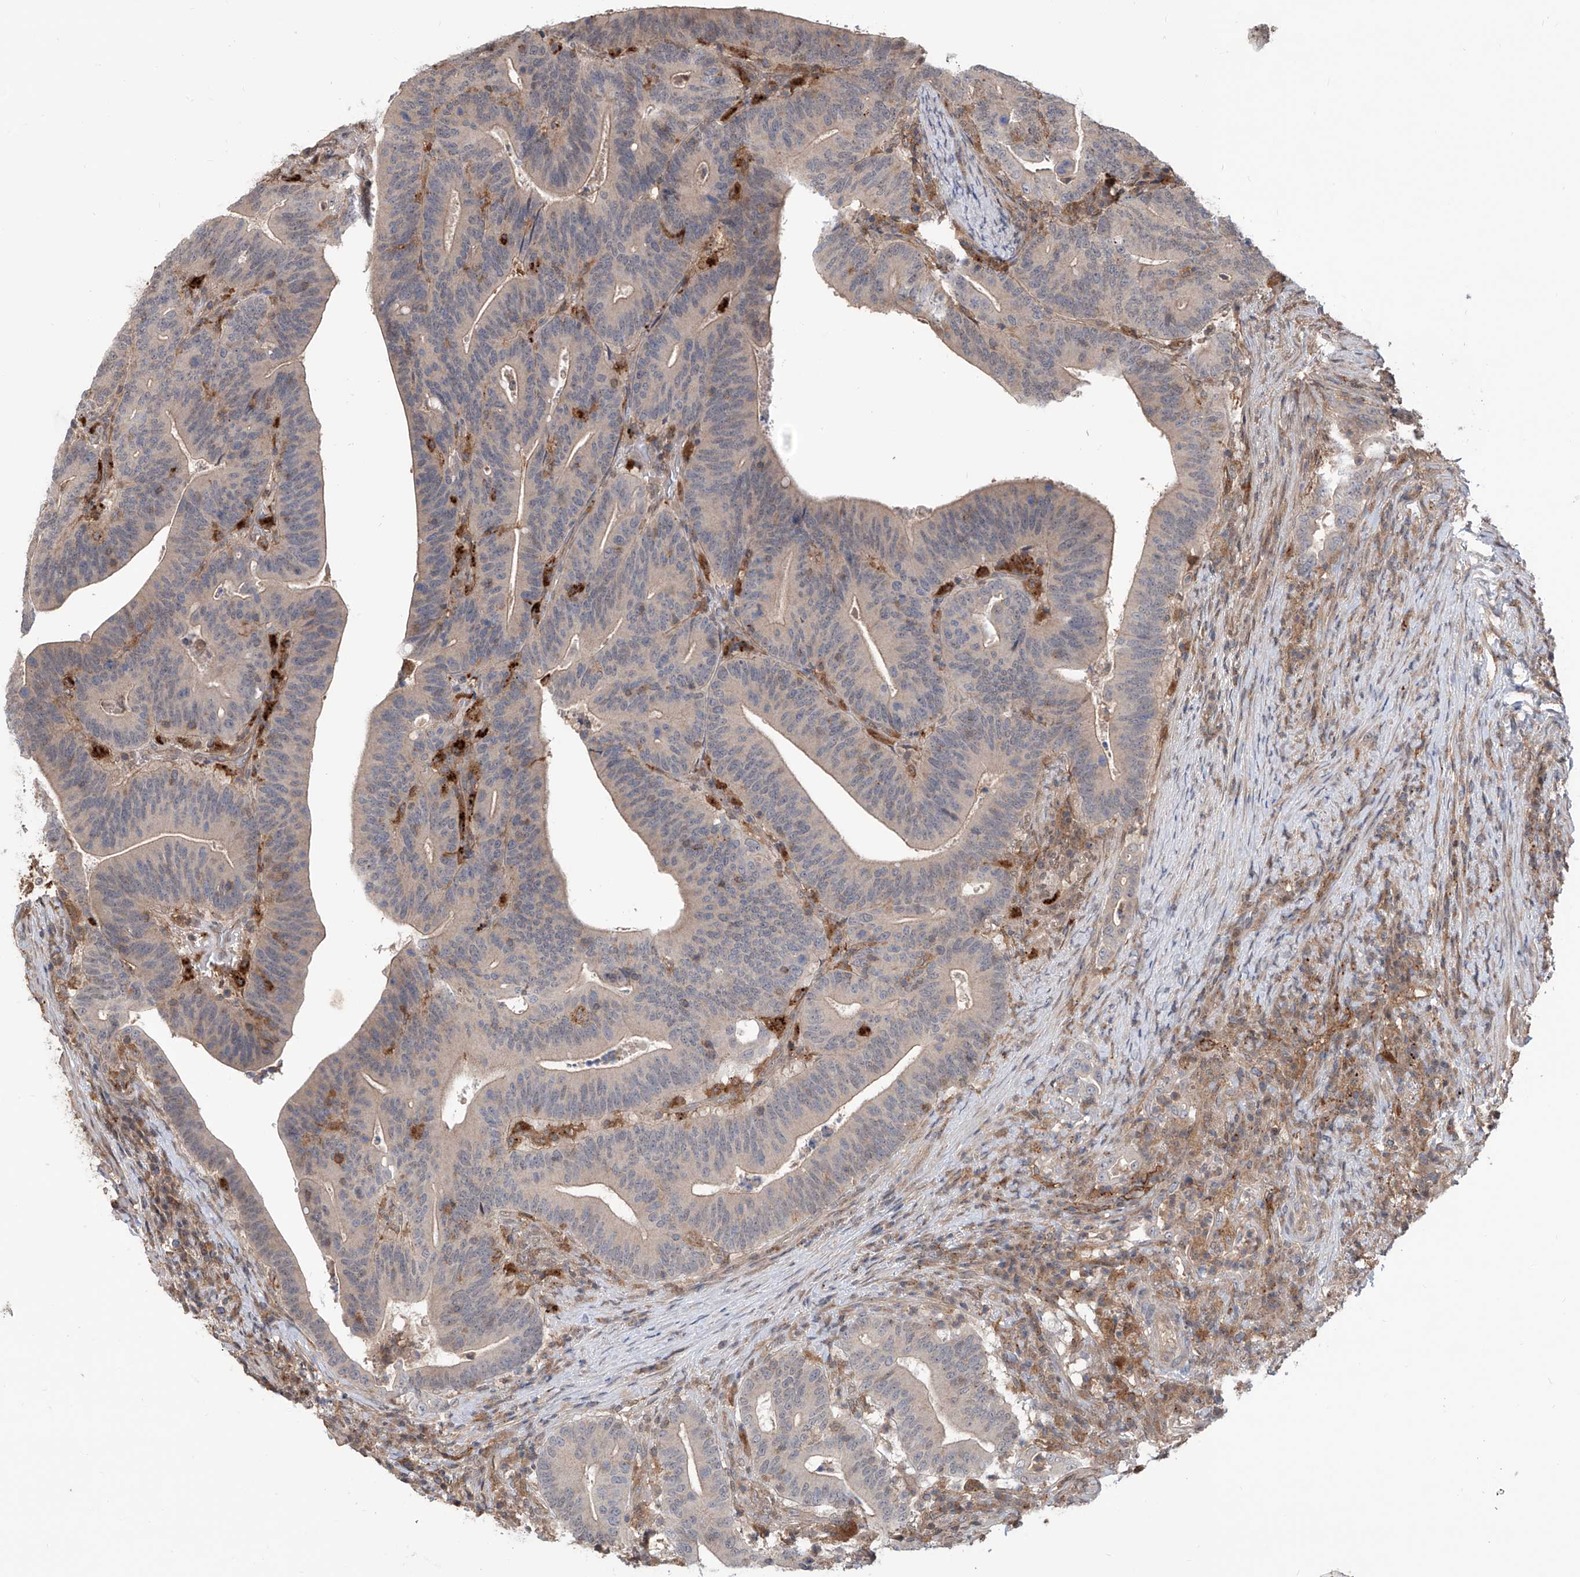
{"staining": {"intensity": "negative", "quantity": "none", "location": "none"}, "tissue": "colorectal cancer", "cell_type": "Tumor cells", "image_type": "cancer", "snomed": [{"axis": "morphology", "description": "Adenocarcinoma, NOS"}, {"axis": "topography", "description": "Colon"}], "caption": "DAB immunohistochemical staining of adenocarcinoma (colorectal) shows no significant expression in tumor cells. (Immunohistochemistry, brightfield microscopy, high magnification).", "gene": "HOXC8", "patient": {"sex": "female", "age": 66}}